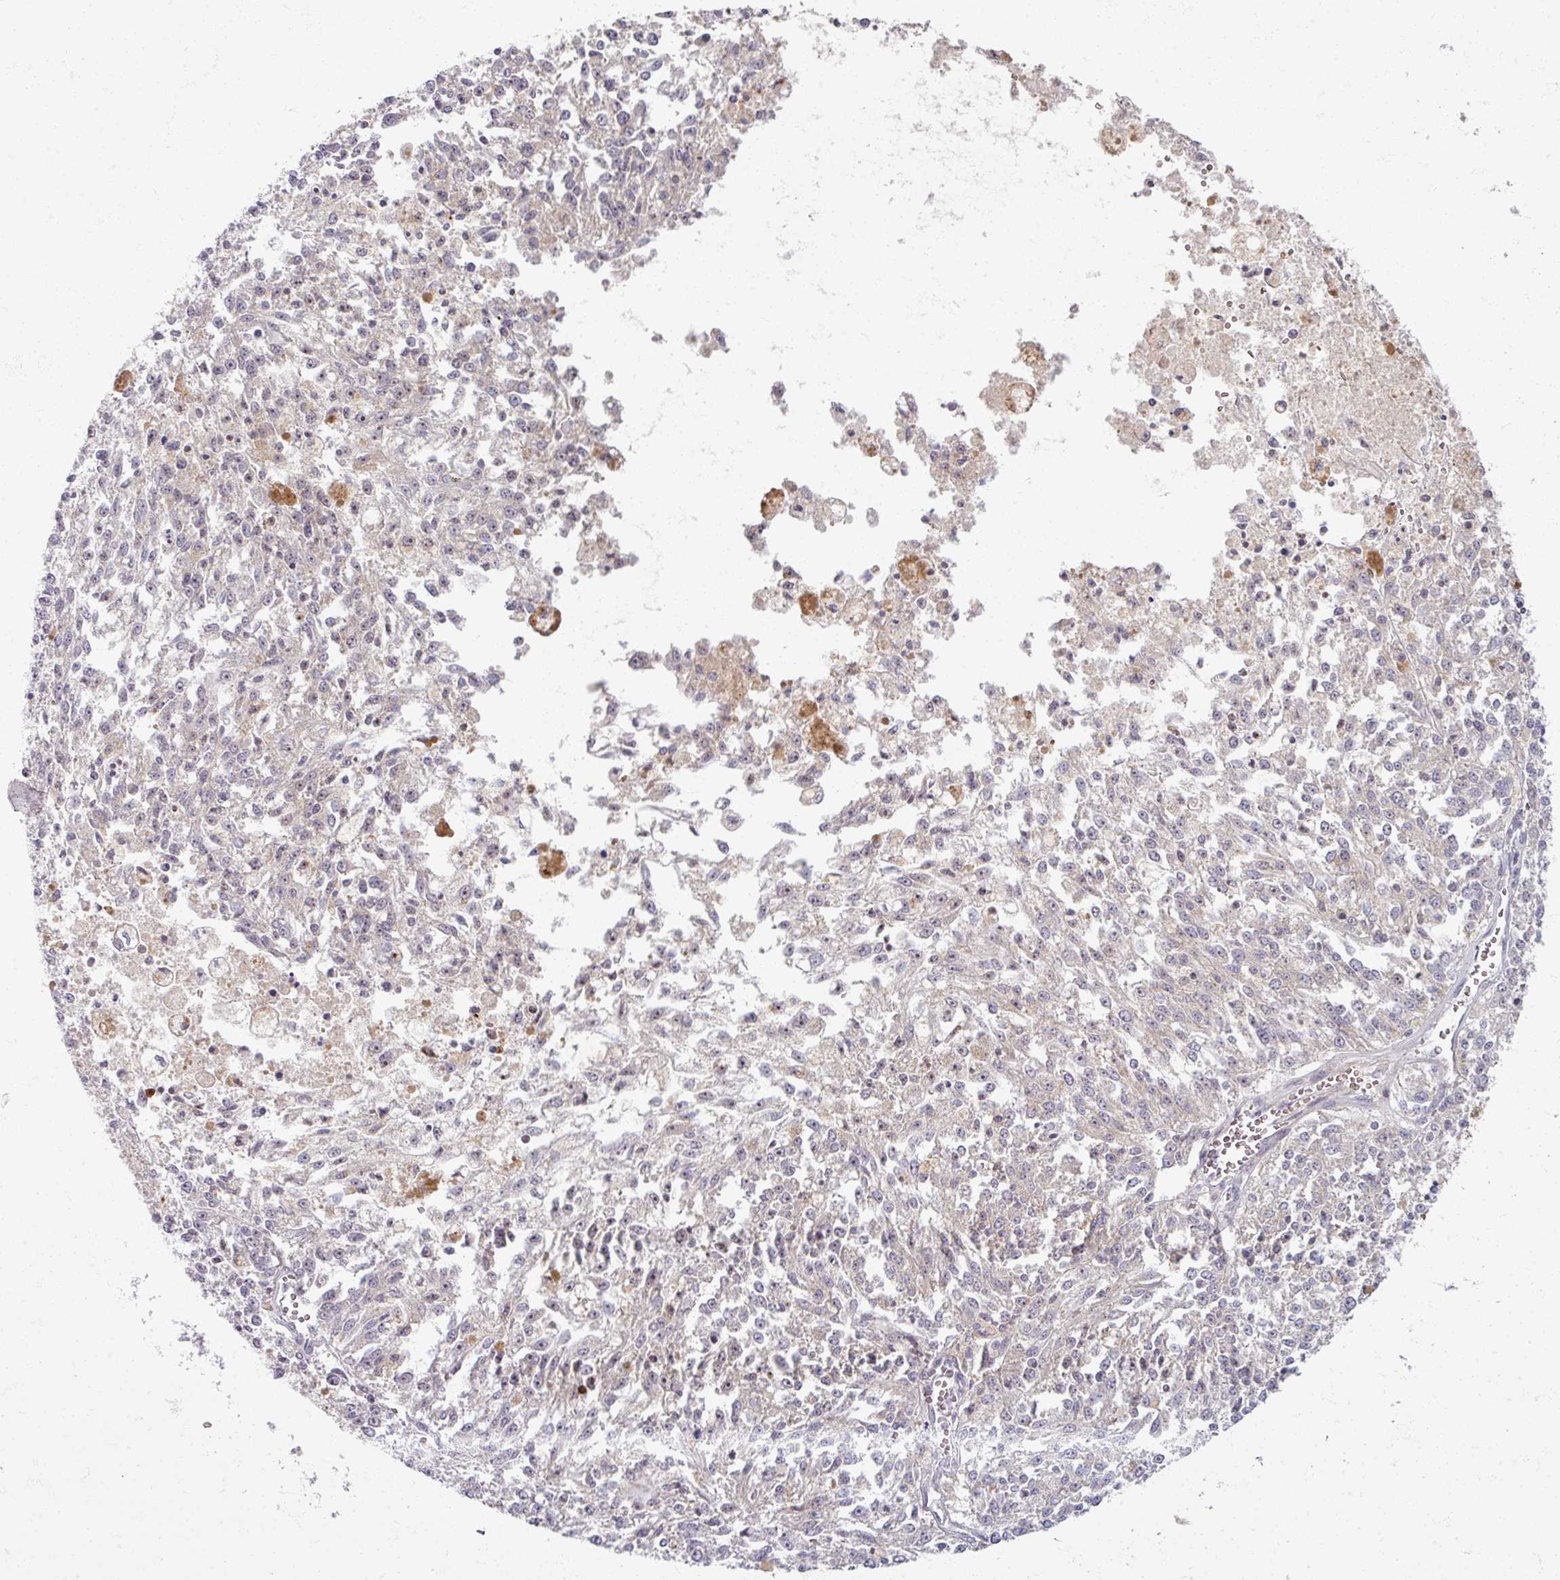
{"staining": {"intensity": "negative", "quantity": "none", "location": "none"}, "tissue": "melanoma", "cell_type": "Tumor cells", "image_type": "cancer", "snomed": [{"axis": "morphology", "description": "Malignant melanoma, NOS"}, {"axis": "topography", "description": "Skin"}], "caption": "IHC histopathology image of neoplastic tissue: human melanoma stained with DAB (3,3'-diaminobenzidine) exhibits no significant protein positivity in tumor cells.", "gene": "TTLL7", "patient": {"sex": "female", "age": 64}}